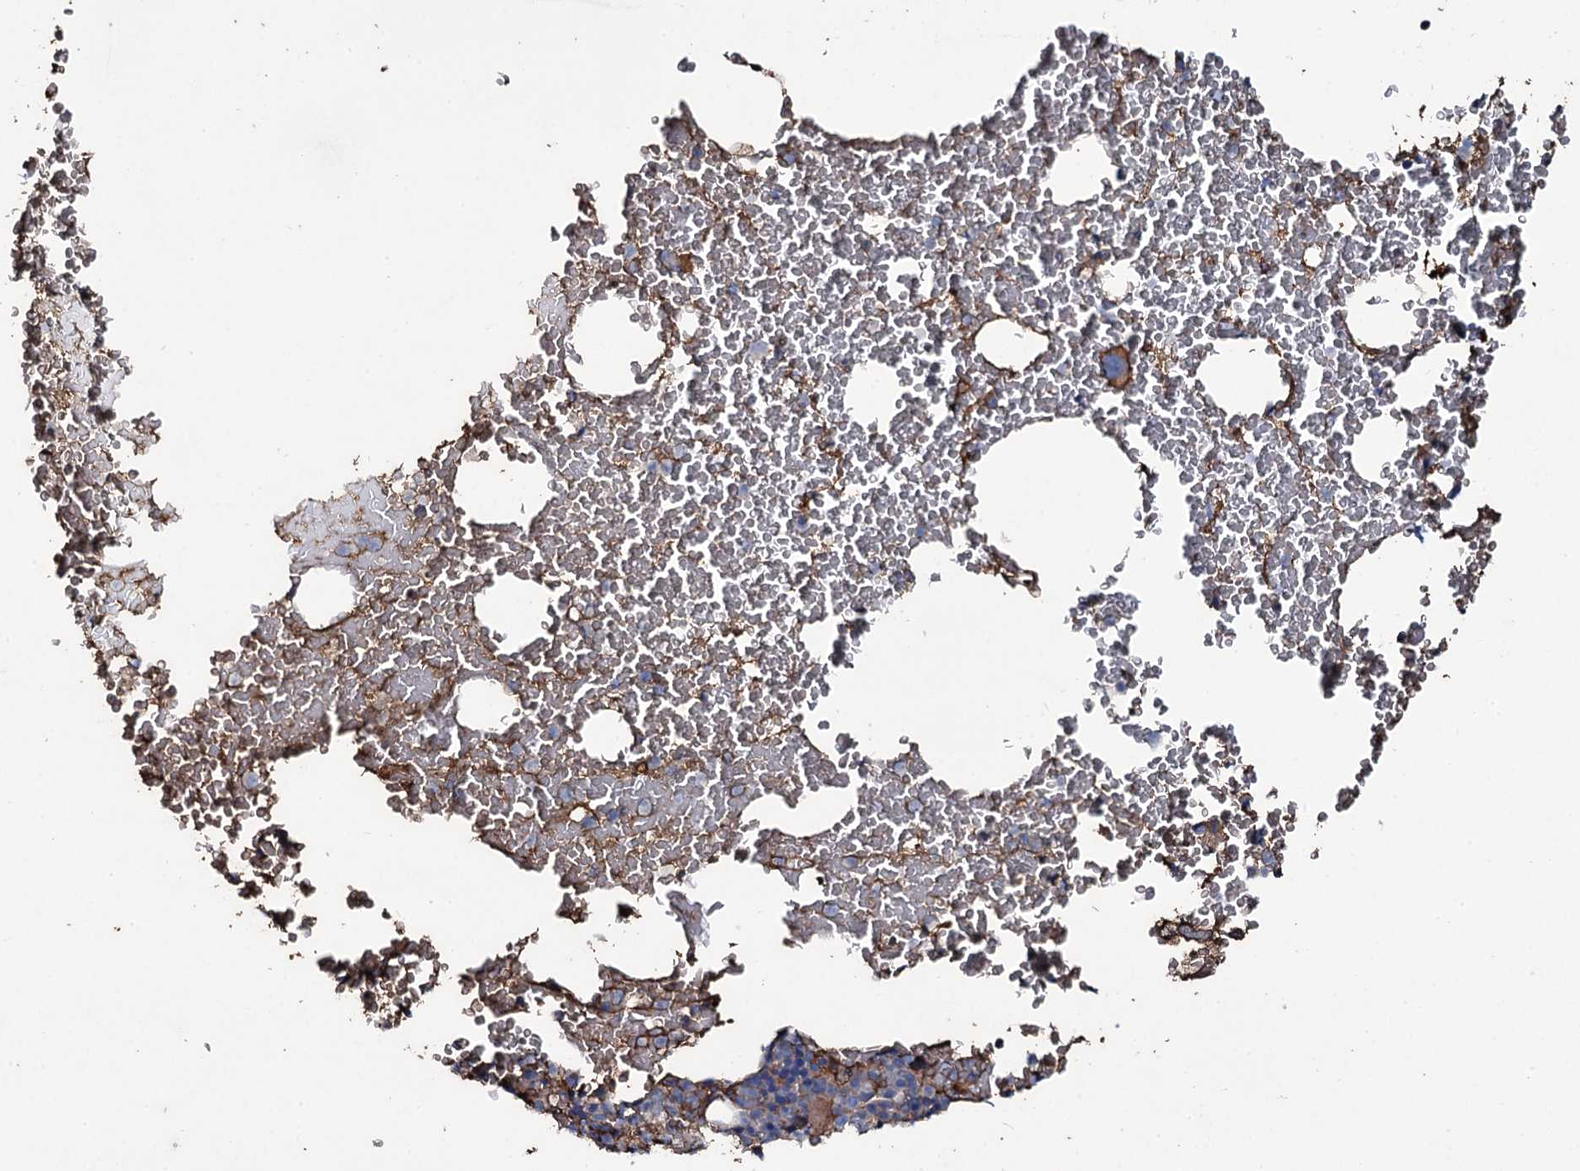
{"staining": {"intensity": "moderate", "quantity": "<25%", "location": "cytoplasmic/membranous"}, "tissue": "bone marrow", "cell_type": "Hematopoietic cells", "image_type": "normal", "snomed": [{"axis": "morphology", "description": "Normal tissue, NOS"}, {"axis": "morphology", "description": "Inflammation, NOS"}, {"axis": "topography", "description": "Bone marrow"}], "caption": "Protein positivity by IHC demonstrates moderate cytoplasmic/membranous expression in about <25% of hematopoietic cells in normal bone marrow.", "gene": "EDN1", "patient": {"sex": "female", "age": 78}}